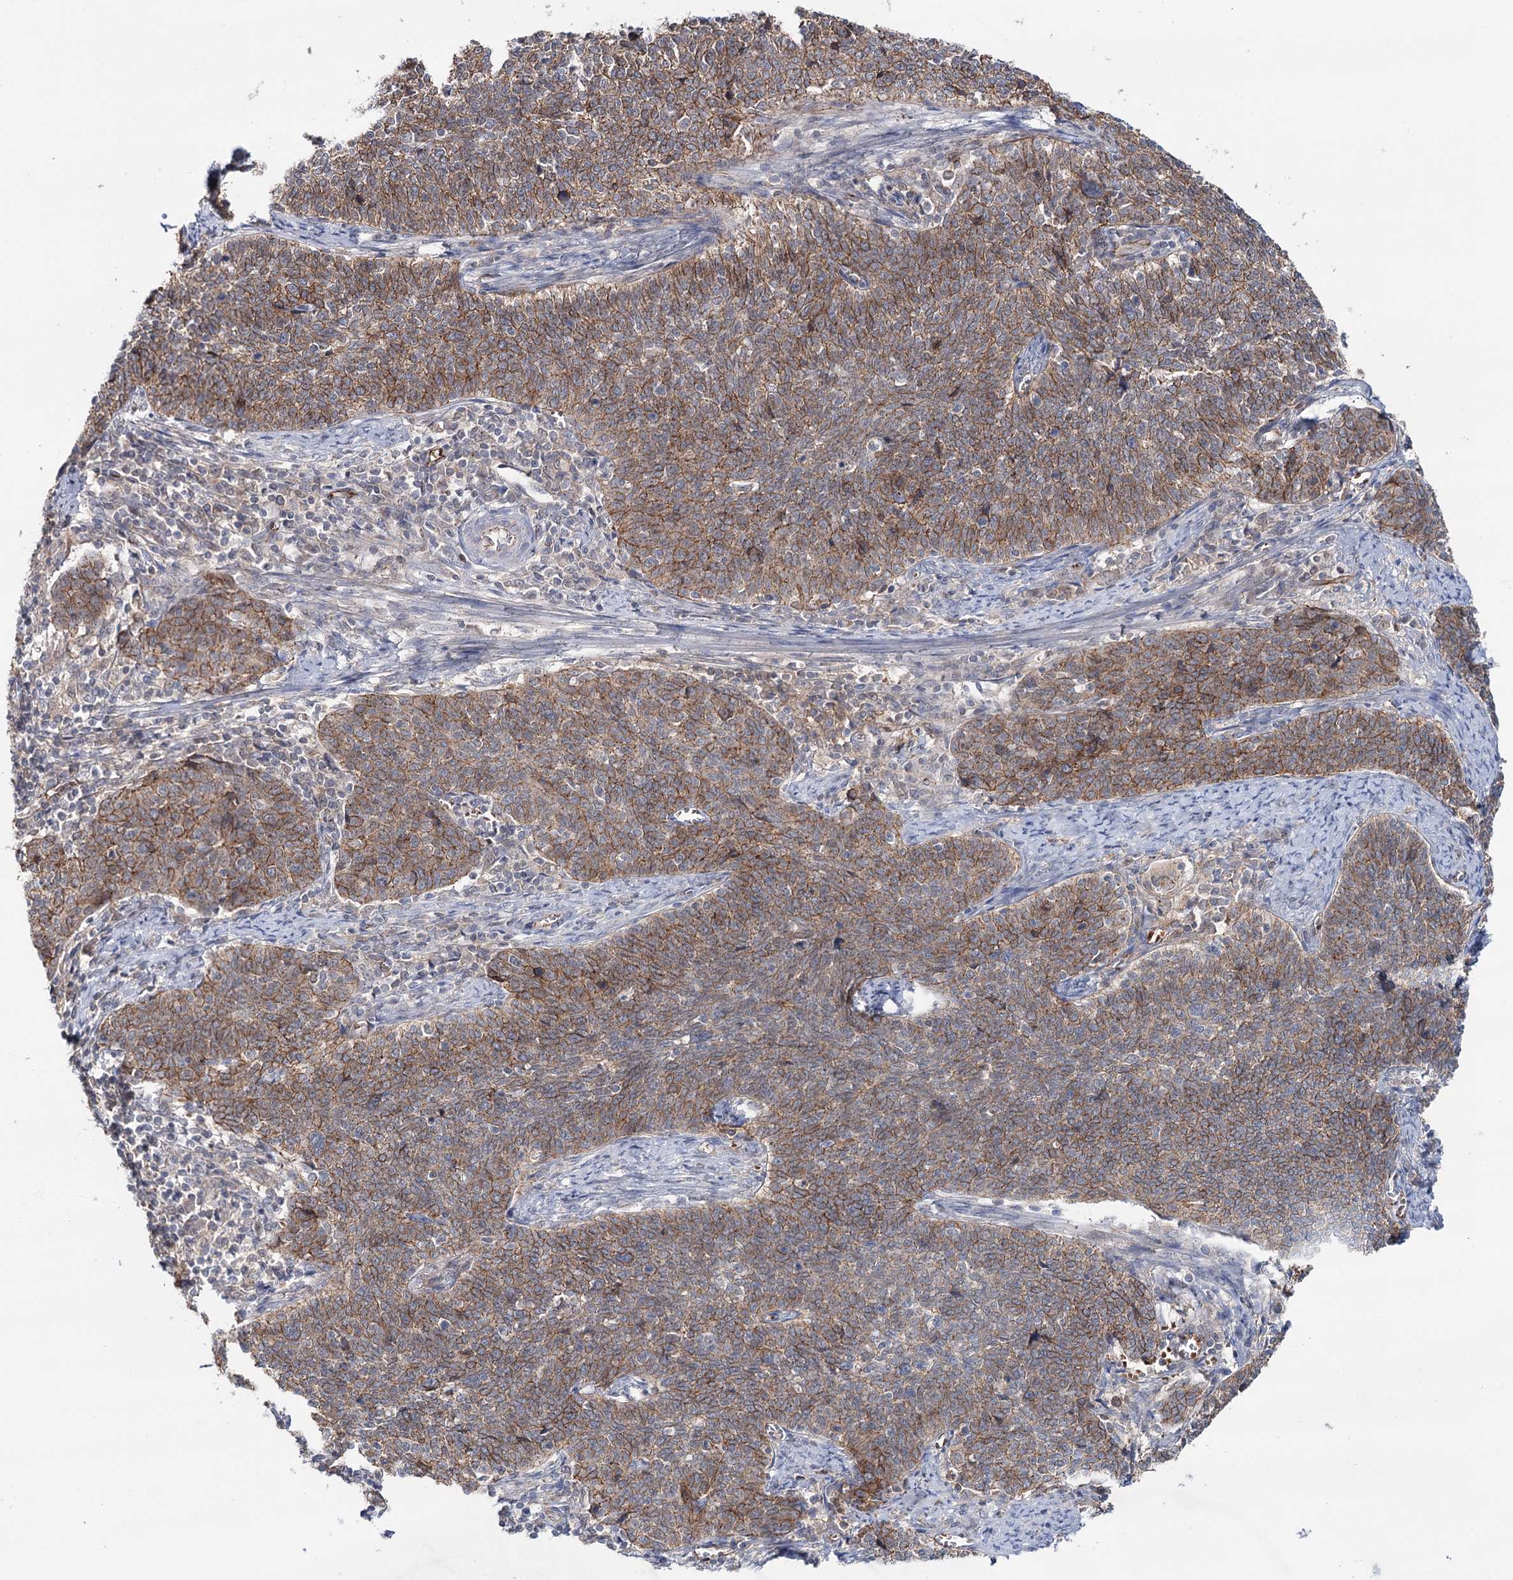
{"staining": {"intensity": "moderate", "quantity": ">75%", "location": "cytoplasmic/membranous"}, "tissue": "cervical cancer", "cell_type": "Tumor cells", "image_type": "cancer", "snomed": [{"axis": "morphology", "description": "Squamous cell carcinoma, NOS"}, {"axis": "topography", "description": "Cervix"}], "caption": "A photomicrograph of cervical cancer (squamous cell carcinoma) stained for a protein exhibits moderate cytoplasmic/membranous brown staining in tumor cells. Using DAB (brown) and hematoxylin (blue) stains, captured at high magnification using brightfield microscopy.", "gene": "PKP4", "patient": {"sex": "female", "age": 39}}